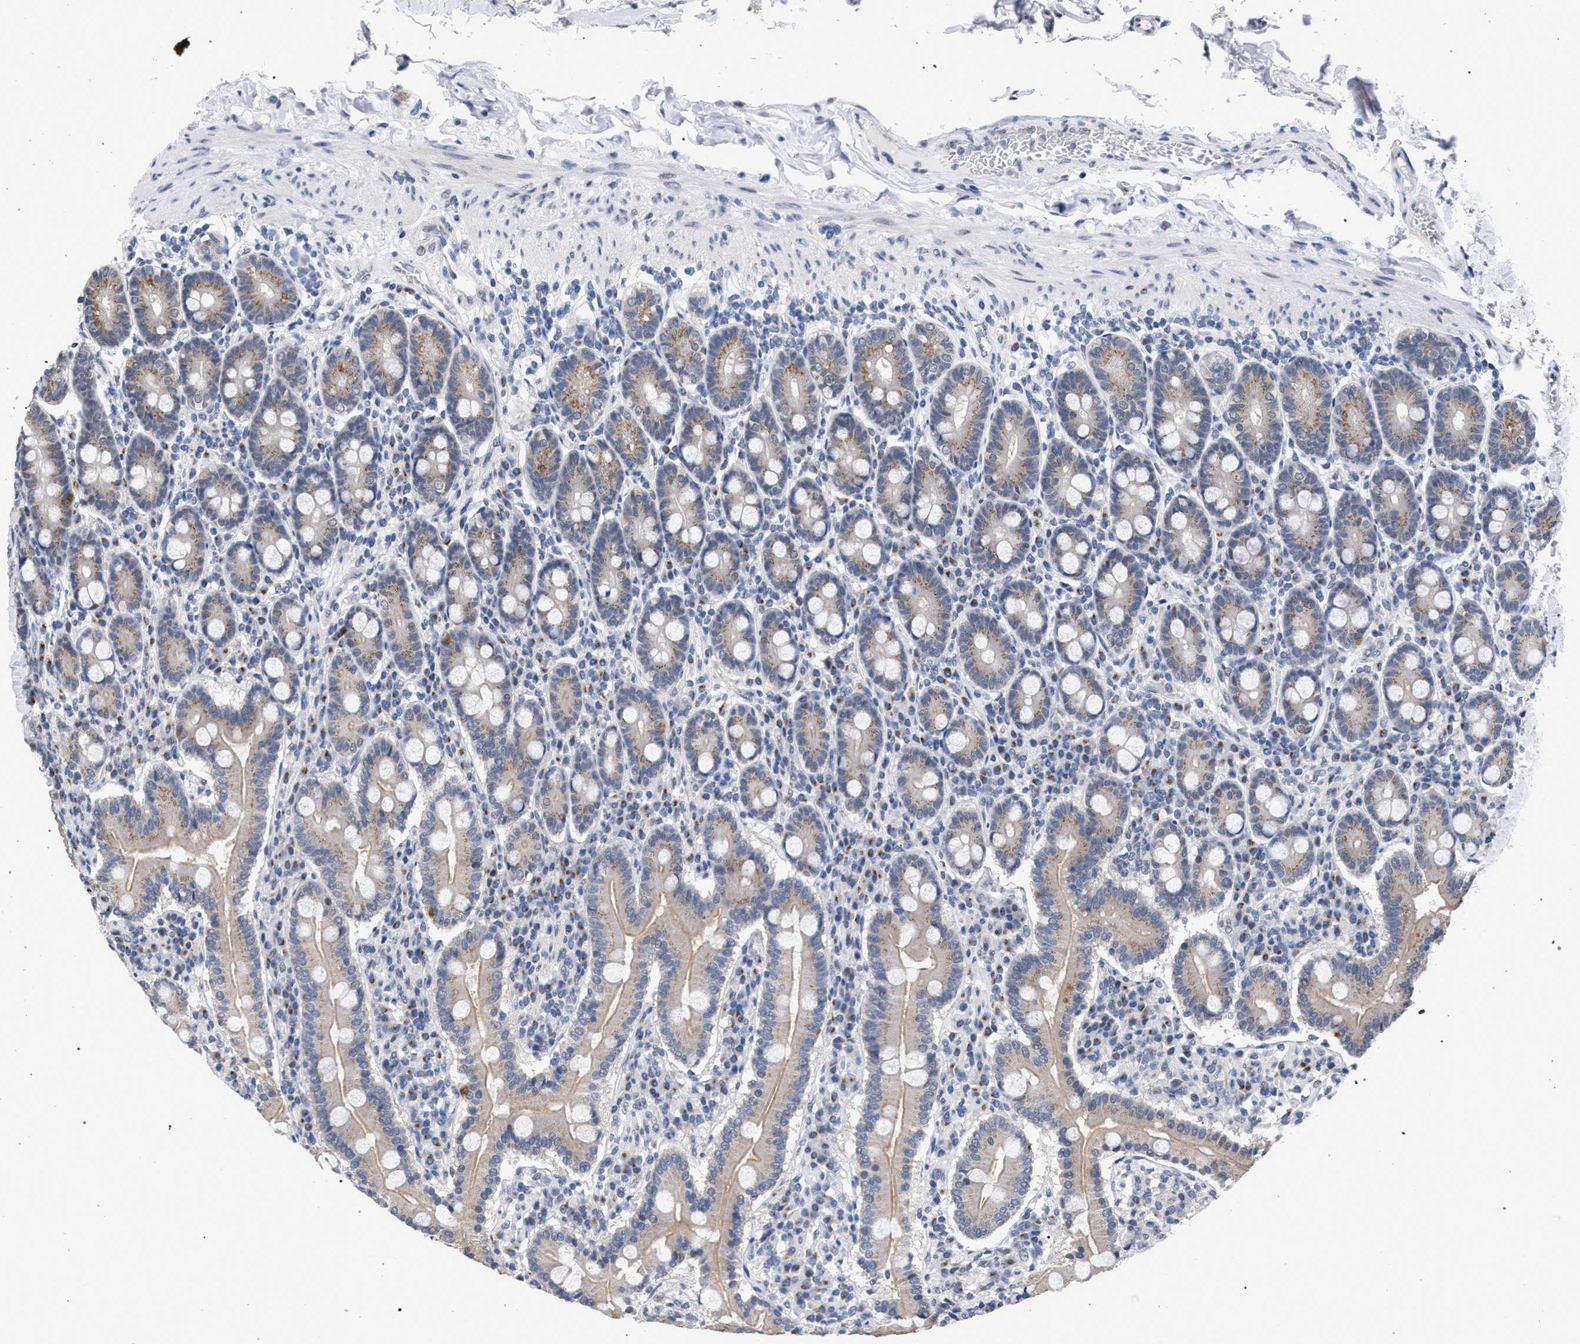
{"staining": {"intensity": "moderate", "quantity": "25%-75%", "location": "cytoplasmic/membranous"}, "tissue": "duodenum", "cell_type": "Glandular cells", "image_type": "normal", "snomed": [{"axis": "morphology", "description": "Normal tissue, NOS"}, {"axis": "topography", "description": "Duodenum"}], "caption": "Glandular cells demonstrate moderate cytoplasmic/membranous expression in approximately 25%-75% of cells in benign duodenum.", "gene": "GOLGA2", "patient": {"sex": "male", "age": 50}}